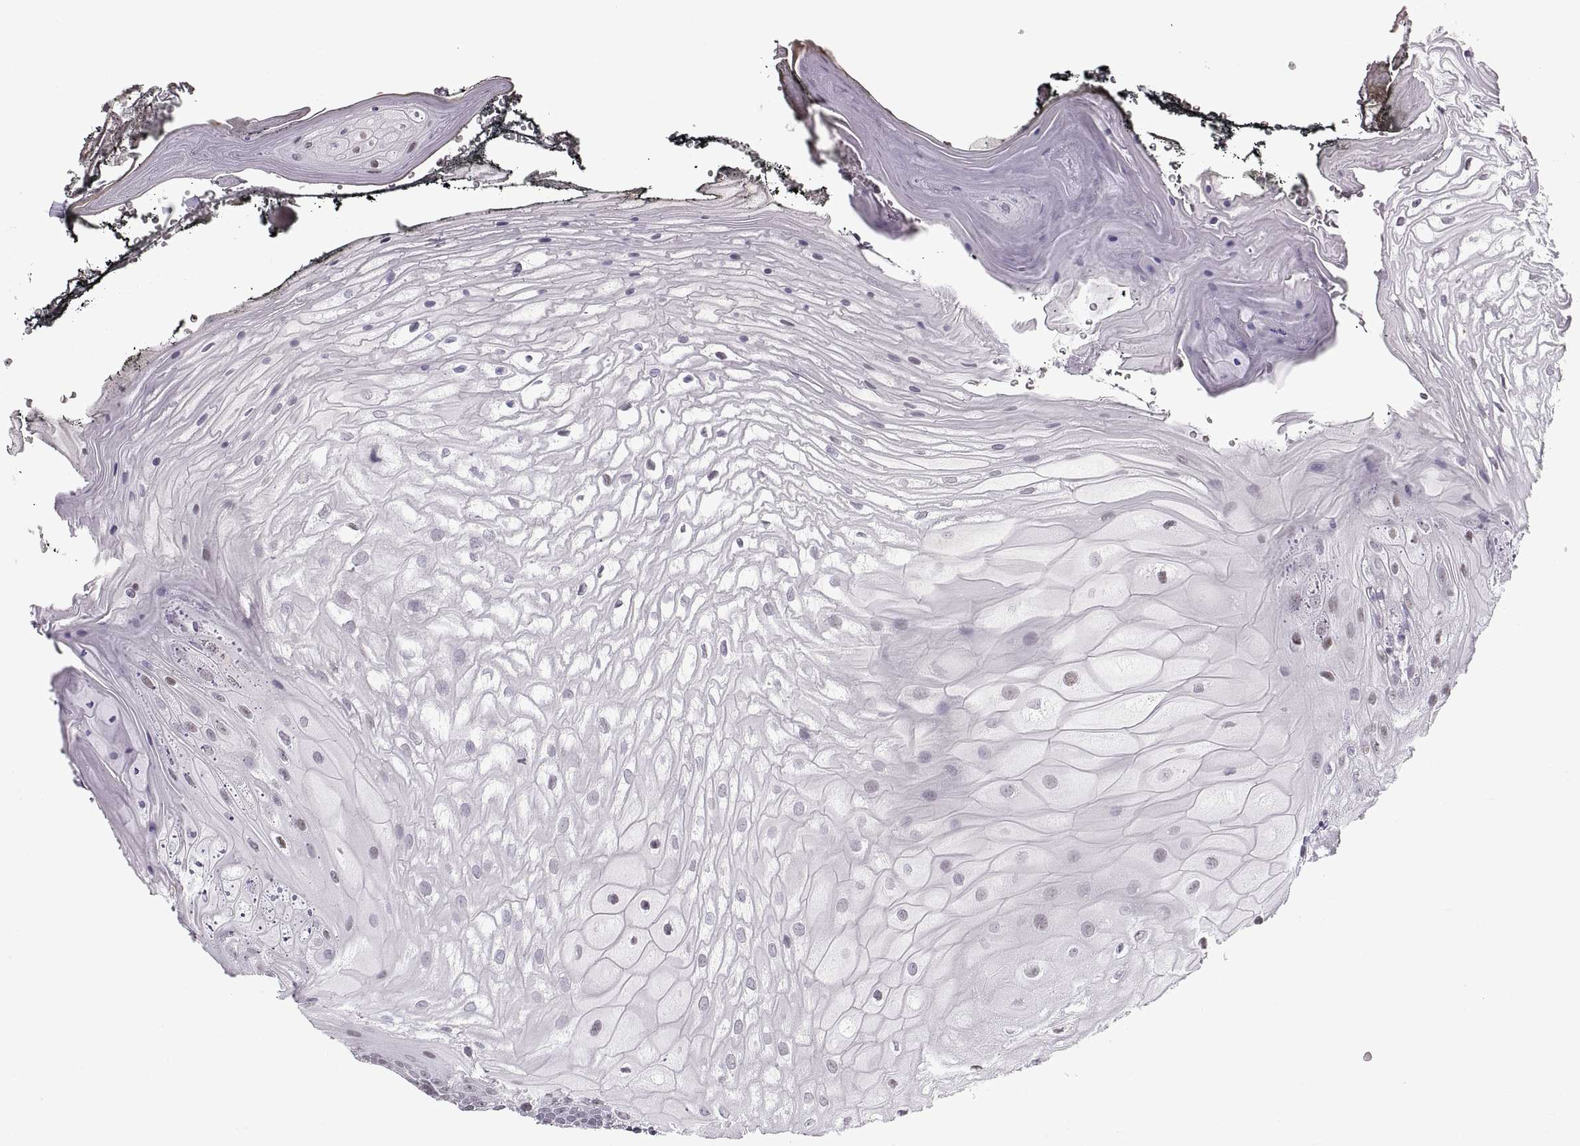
{"staining": {"intensity": "negative", "quantity": "none", "location": "none"}, "tissue": "oral mucosa", "cell_type": "Squamous epithelial cells", "image_type": "normal", "snomed": [{"axis": "morphology", "description": "Normal tissue, NOS"}, {"axis": "morphology", "description": "Squamous cell carcinoma, NOS"}, {"axis": "topography", "description": "Oral tissue"}, {"axis": "topography", "description": "Head-Neck"}], "caption": "High magnification brightfield microscopy of benign oral mucosa stained with DAB (brown) and counterstained with hematoxylin (blue): squamous epithelial cells show no significant positivity.", "gene": "NANOS3", "patient": {"sex": "male", "age": 65}}